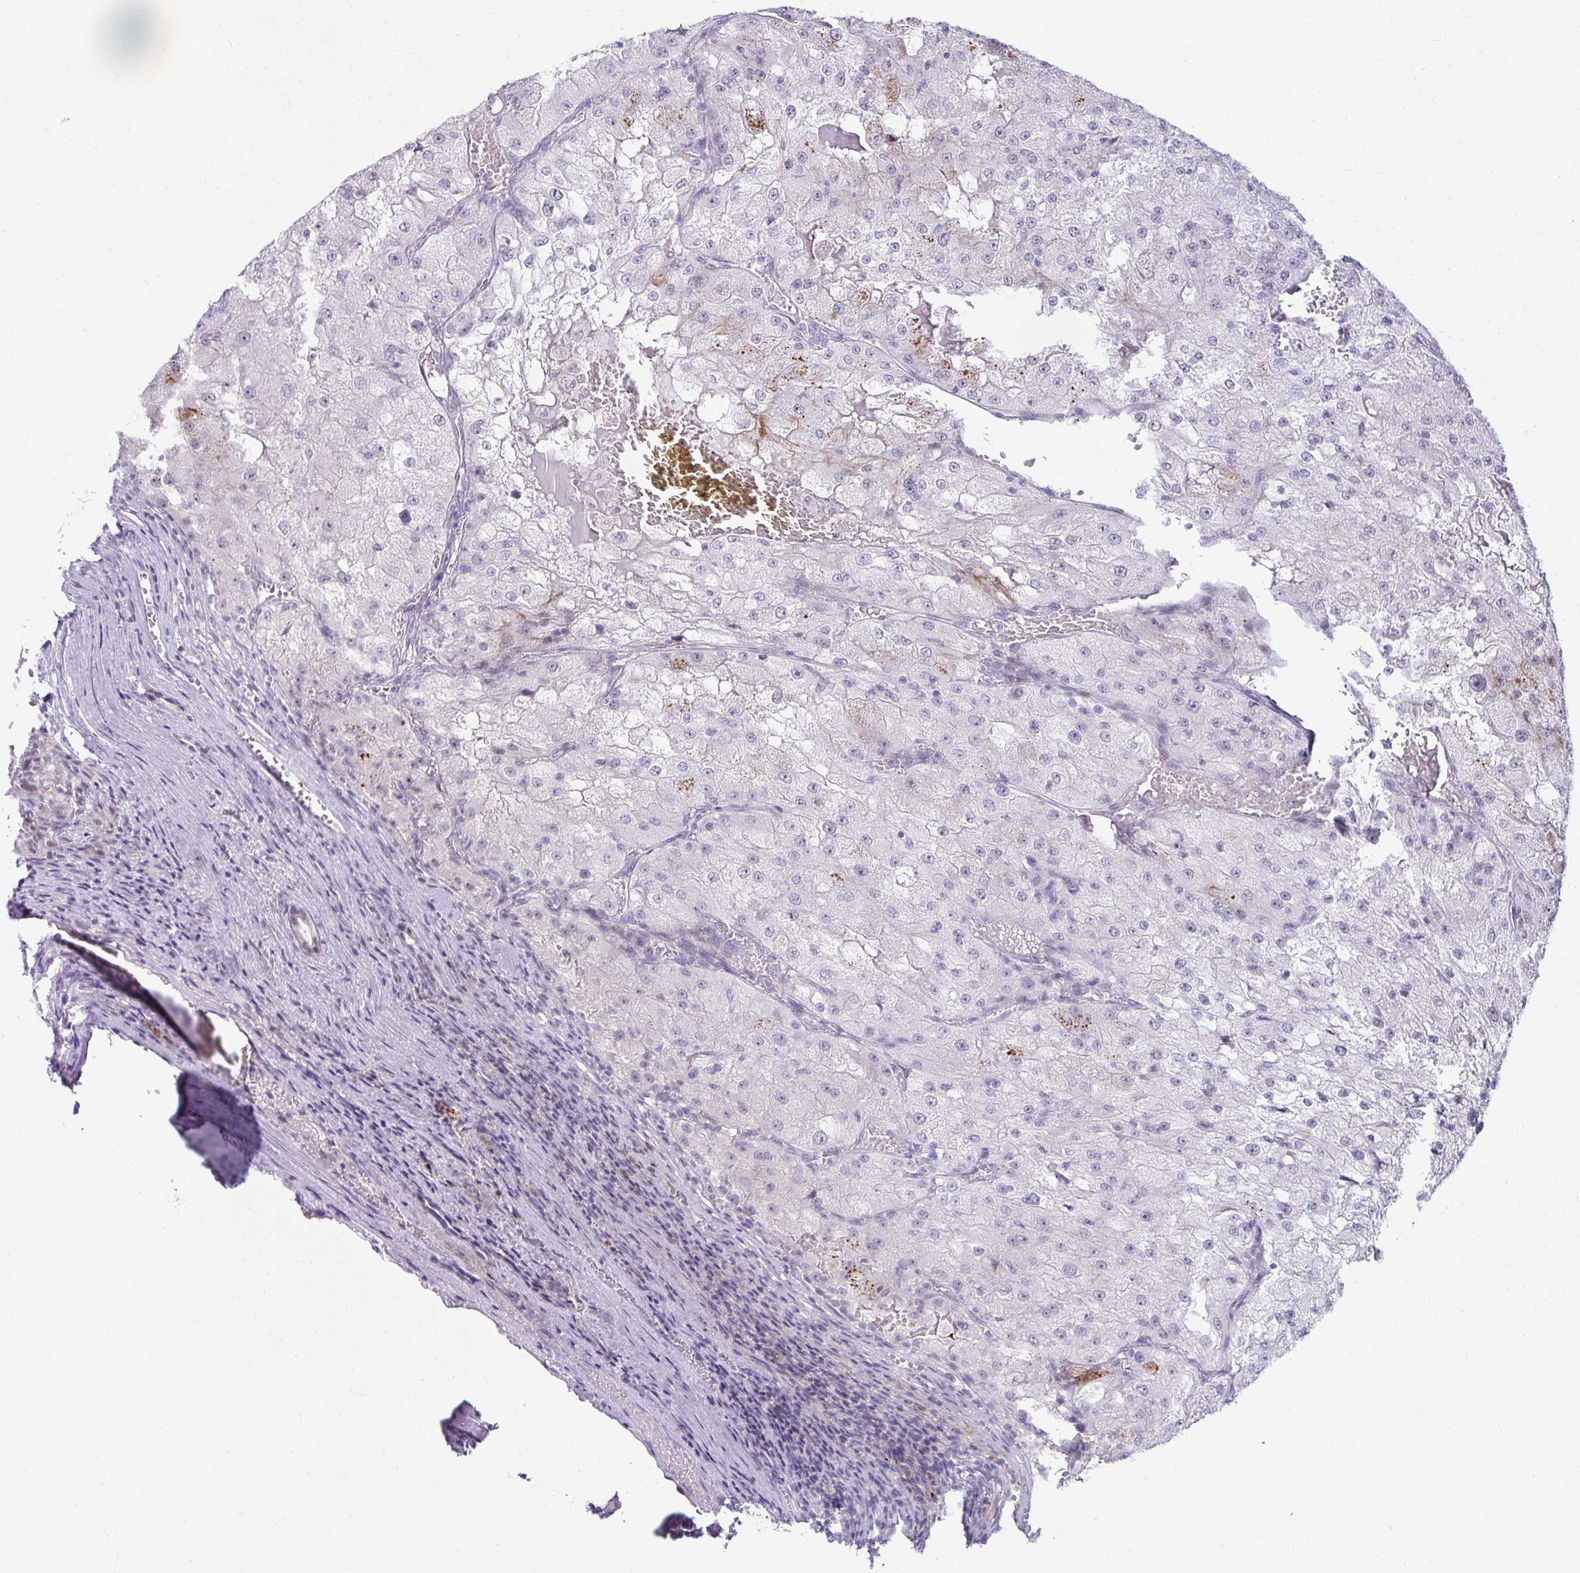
{"staining": {"intensity": "negative", "quantity": "none", "location": "none"}, "tissue": "renal cancer", "cell_type": "Tumor cells", "image_type": "cancer", "snomed": [{"axis": "morphology", "description": "Adenocarcinoma, NOS"}, {"axis": "topography", "description": "Kidney"}], "caption": "This photomicrograph is of adenocarcinoma (renal) stained with immunohistochemistry to label a protein in brown with the nuclei are counter-stained blue. There is no staining in tumor cells.", "gene": "LRRC36", "patient": {"sex": "female", "age": 74}}